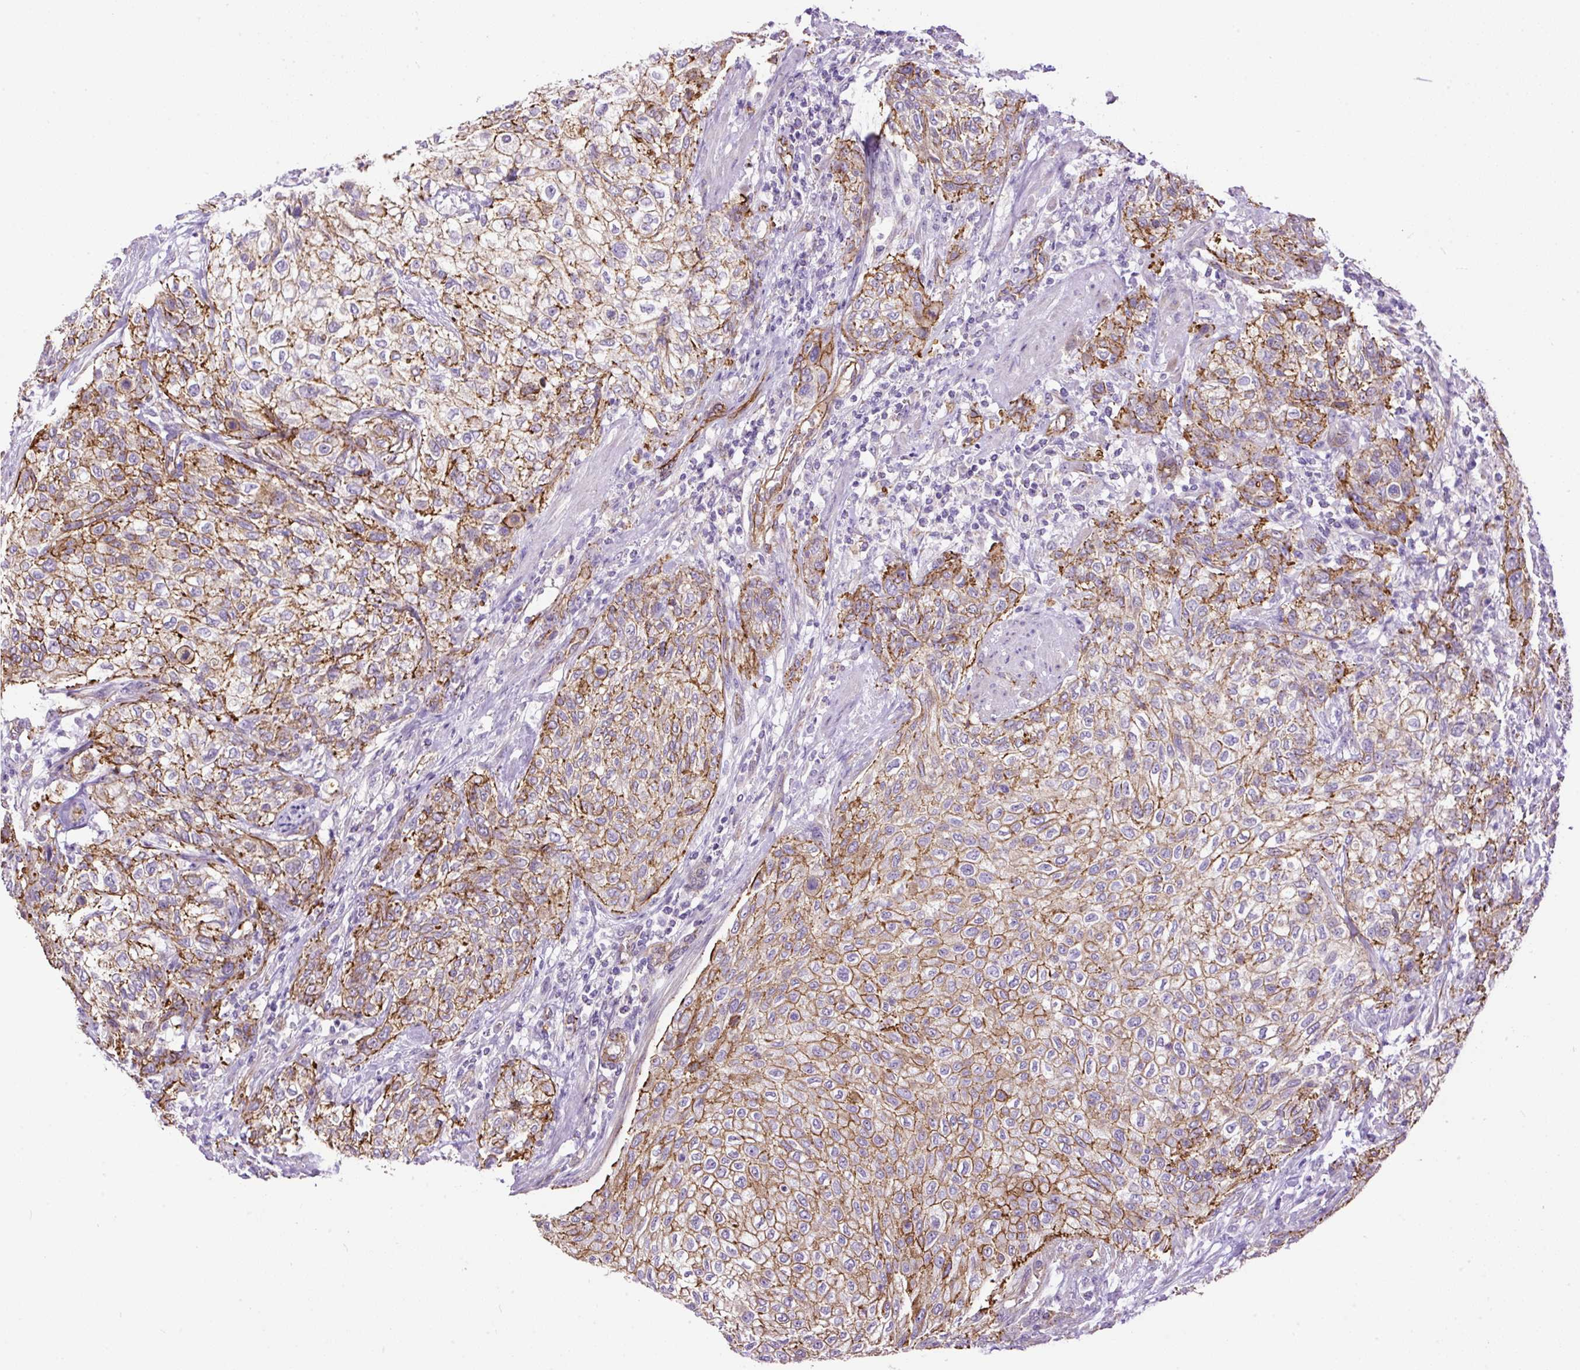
{"staining": {"intensity": "strong", "quantity": "25%-75%", "location": "cytoplasmic/membranous"}, "tissue": "urothelial cancer", "cell_type": "Tumor cells", "image_type": "cancer", "snomed": [{"axis": "morphology", "description": "Urothelial carcinoma, High grade"}, {"axis": "topography", "description": "Urinary bladder"}], "caption": "DAB immunohistochemical staining of human urothelial carcinoma (high-grade) shows strong cytoplasmic/membranous protein expression in approximately 25%-75% of tumor cells.", "gene": "MAGEB16", "patient": {"sex": "male", "age": 35}}